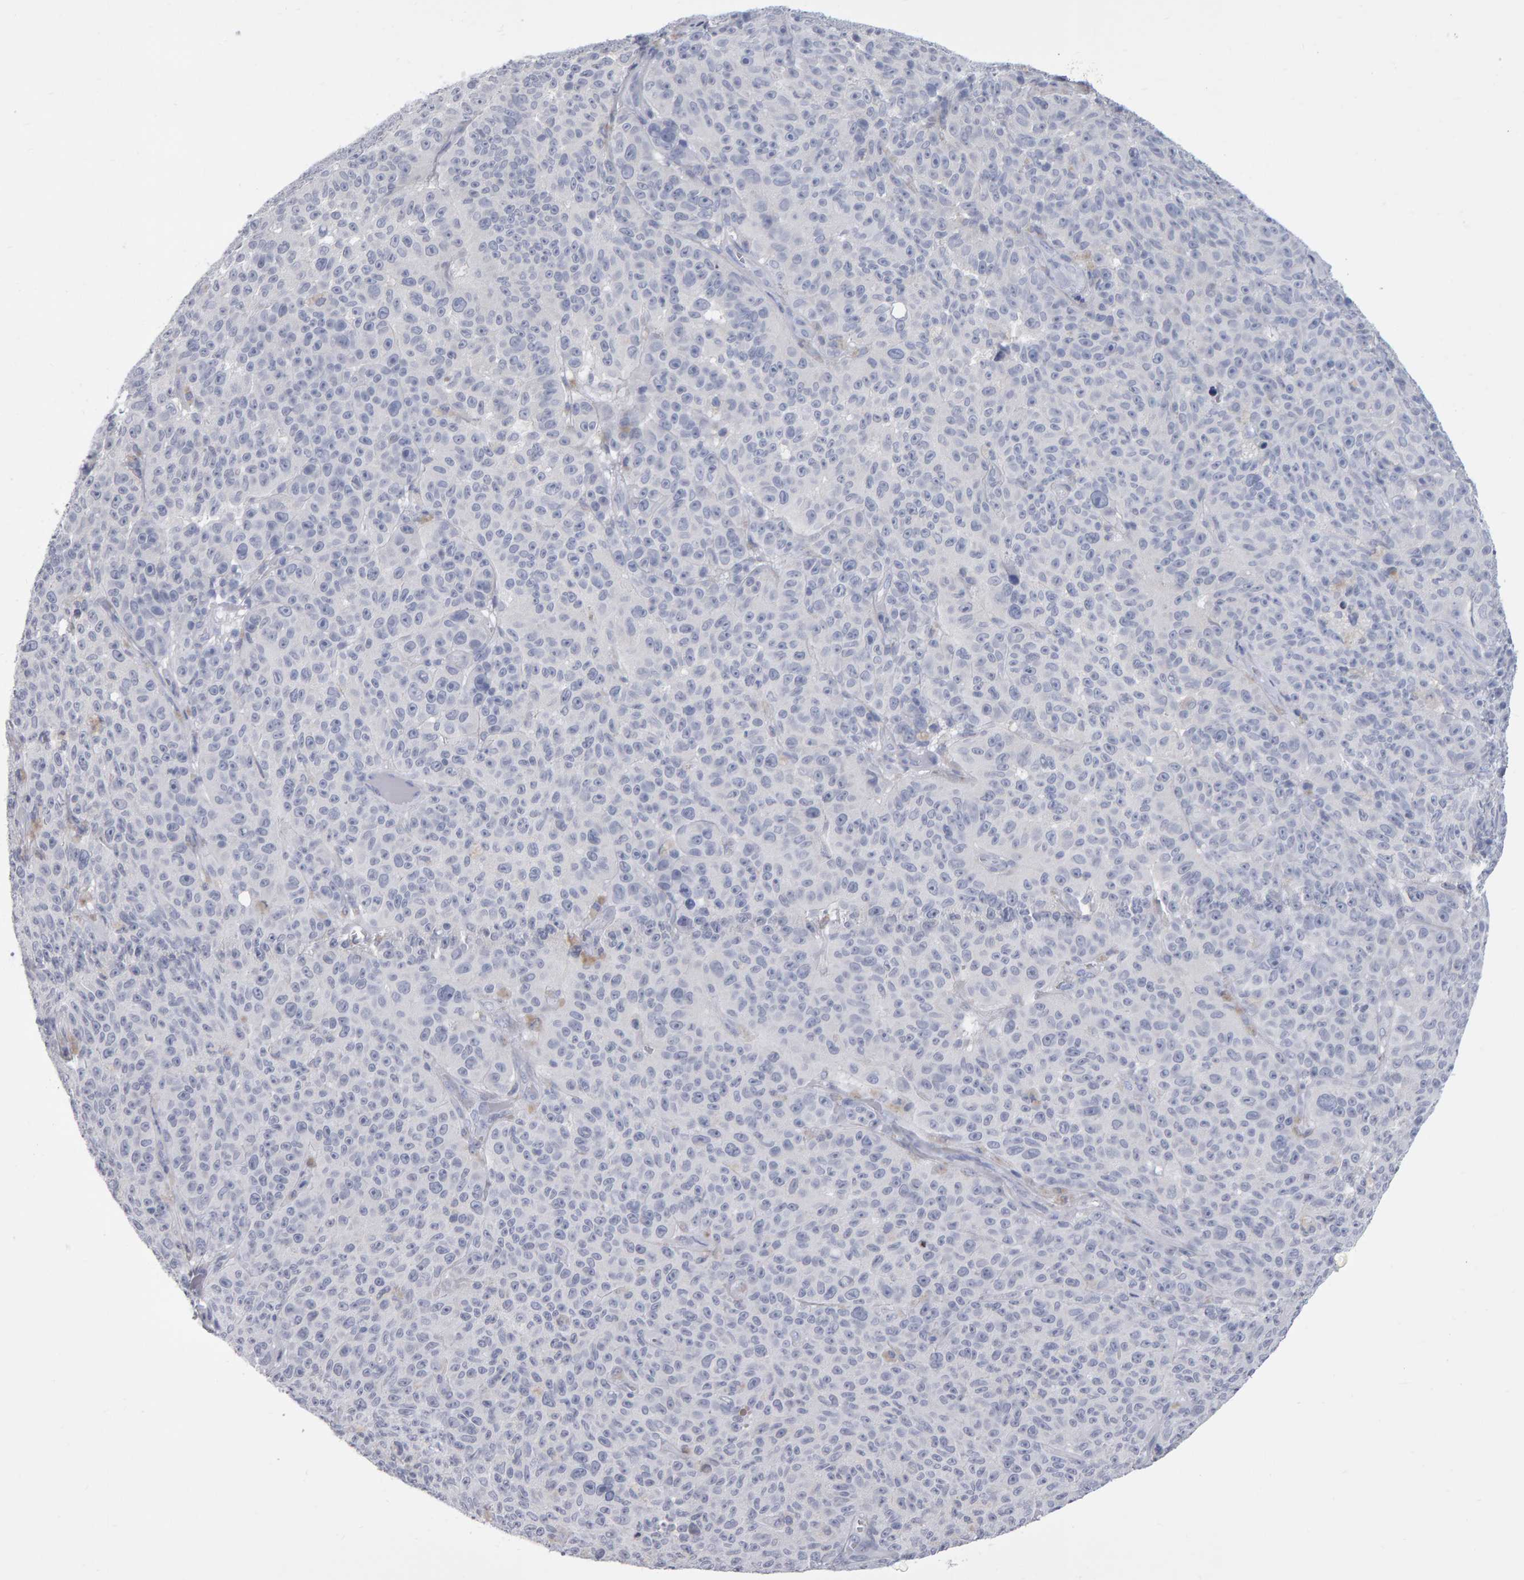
{"staining": {"intensity": "negative", "quantity": "none", "location": "none"}, "tissue": "melanoma", "cell_type": "Tumor cells", "image_type": "cancer", "snomed": [{"axis": "morphology", "description": "Malignant melanoma, NOS"}, {"axis": "topography", "description": "Skin"}], "caption": "Histopathology image shows no significant protein expression in tumor cells of malignant melanoma.", "gene": "NCDN", "patient": {"sex": "female", "age": 82}}